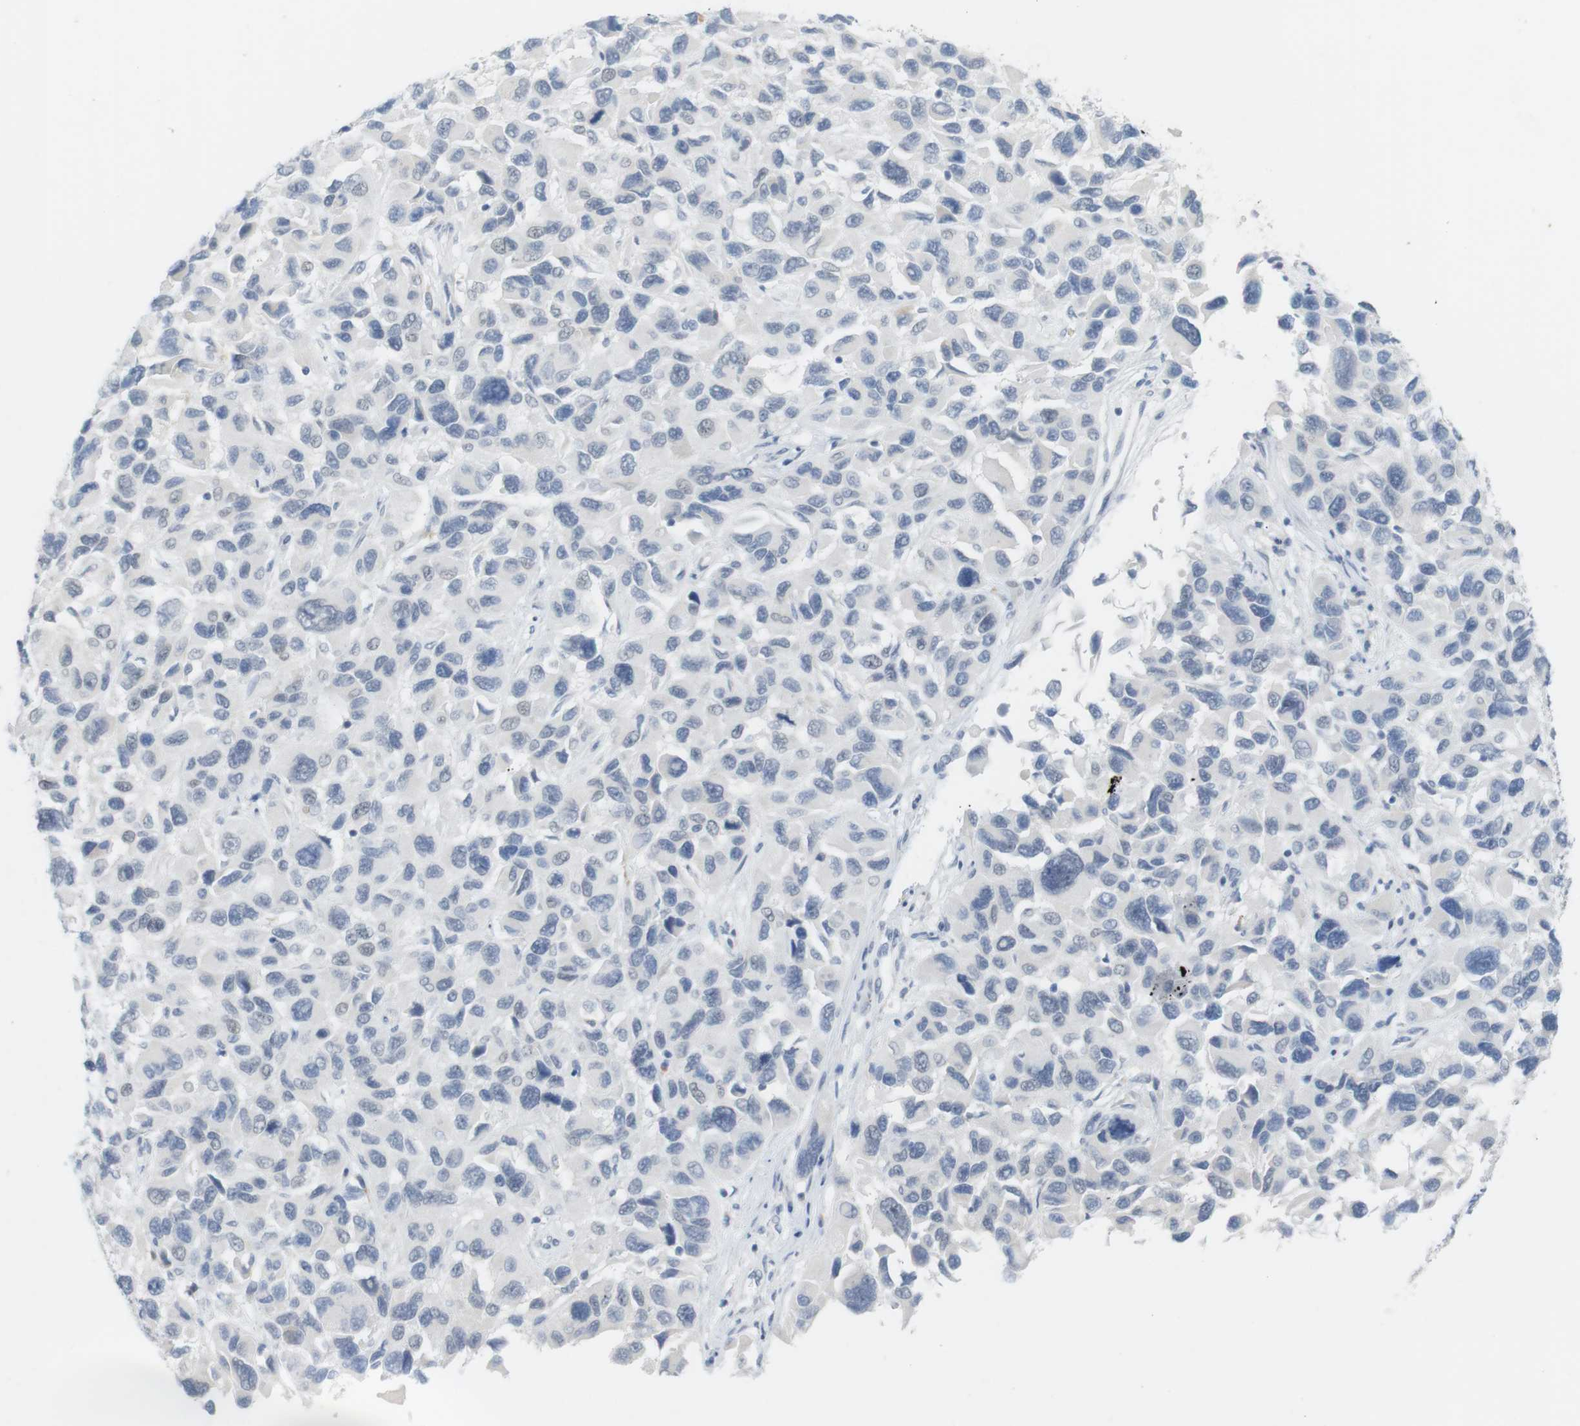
{"staining": {"intensity": "negative", "quantity": "none", "location": "none"}, "tissue": "melanoma", "cell_type": "Tumor cells", "image_type": "cancer", "snomed": [{"axis": "morphology", "description": "Malignant melanoma, NOS"}, {"axis": "topography", "description": "Skin"}], "caption": "The photomicrograph shows no staining of tumor cells in malignant melanoma.", "gene": "YIPF1", "patient": {"sex": "male", "age": 53}}